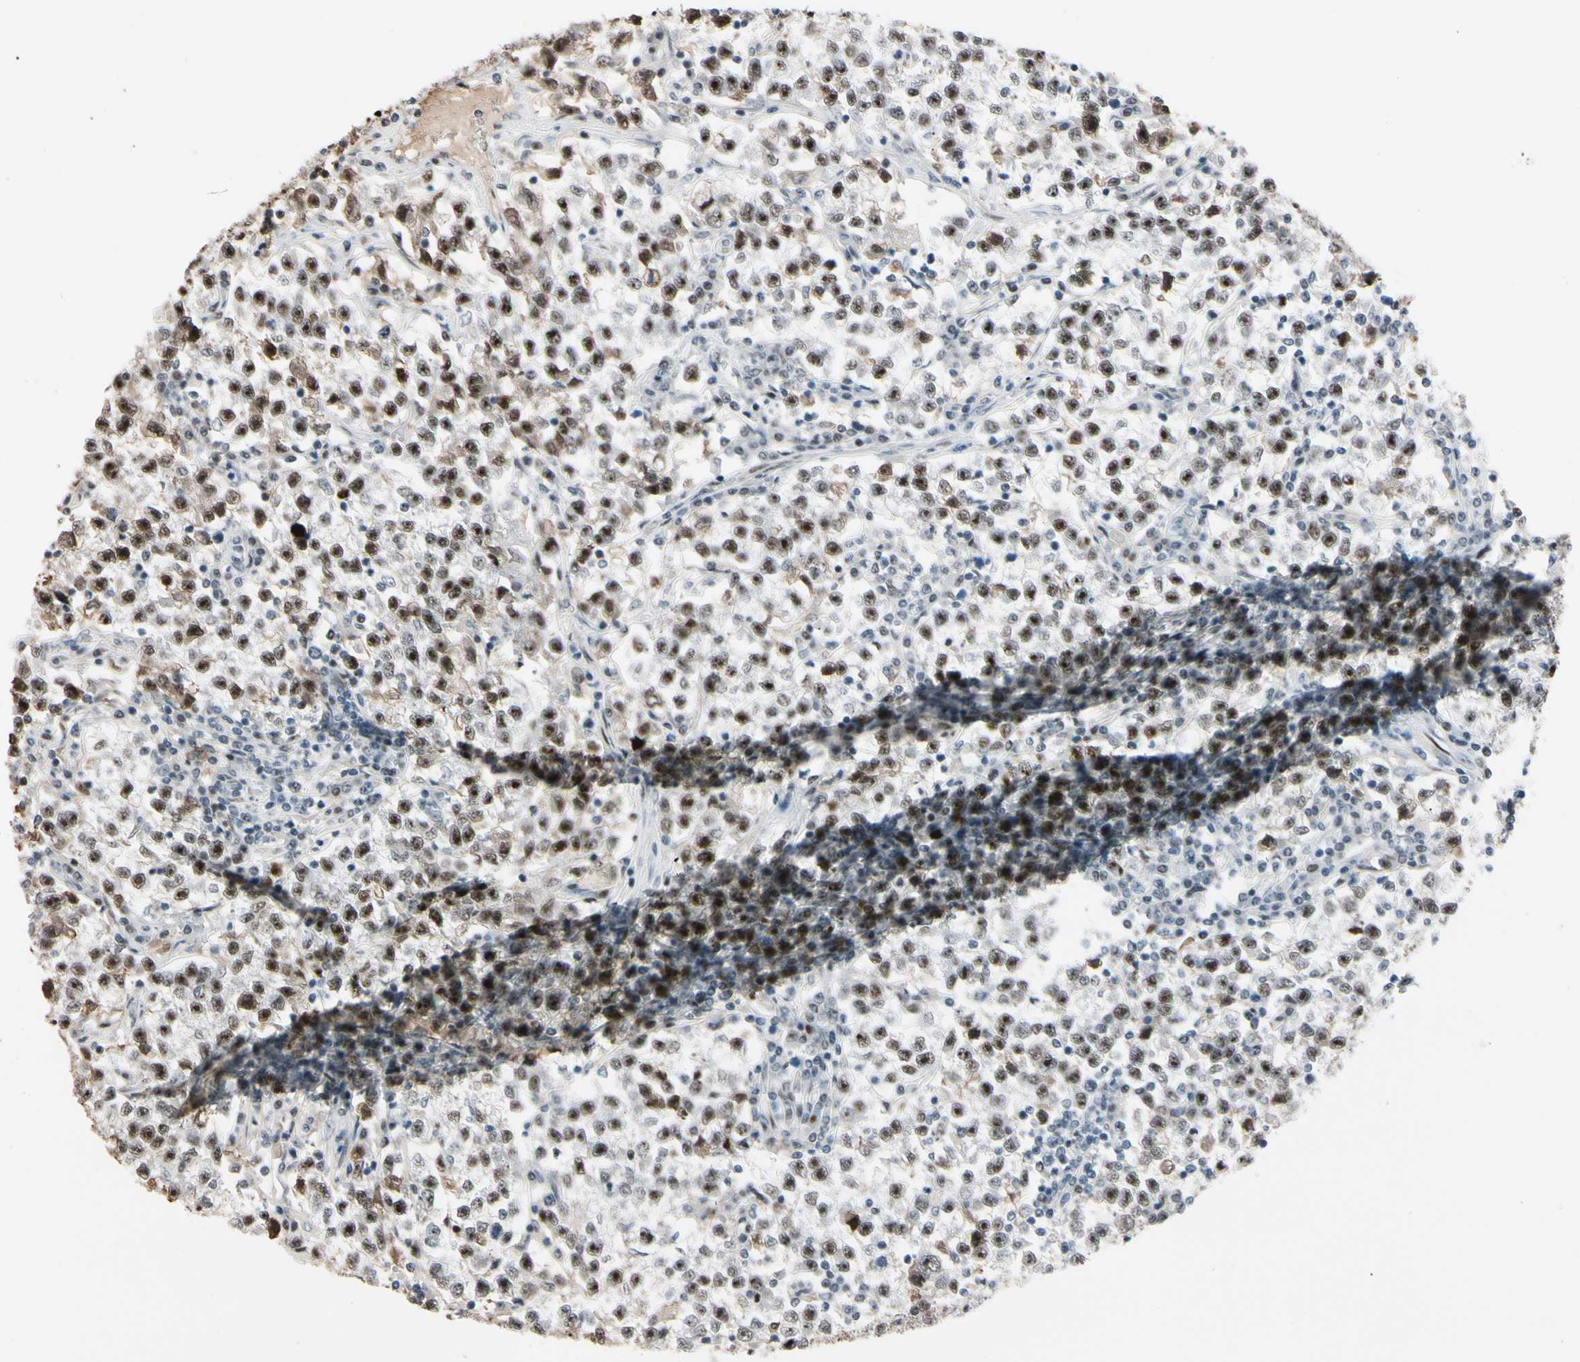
{"staining": {"intensity": "strong", "quantity": ">75%", "location": "nuclear"}, "tissue": "testis cancer", "cell_type": "Tumor cells", "image_type": "cancer", "snomed": [{"axis": "morphology", "description": "Seminoma, NOS"}, {"axis": "topography", "description": "Testis"}], "caption": "A photomicrograph of testis cancer (seminoma) stained for a protein reveals strong nuclear brown staining in tumor cells.", "gene": "FOXO3", "patient": {"sex": "male", "age": 22}}